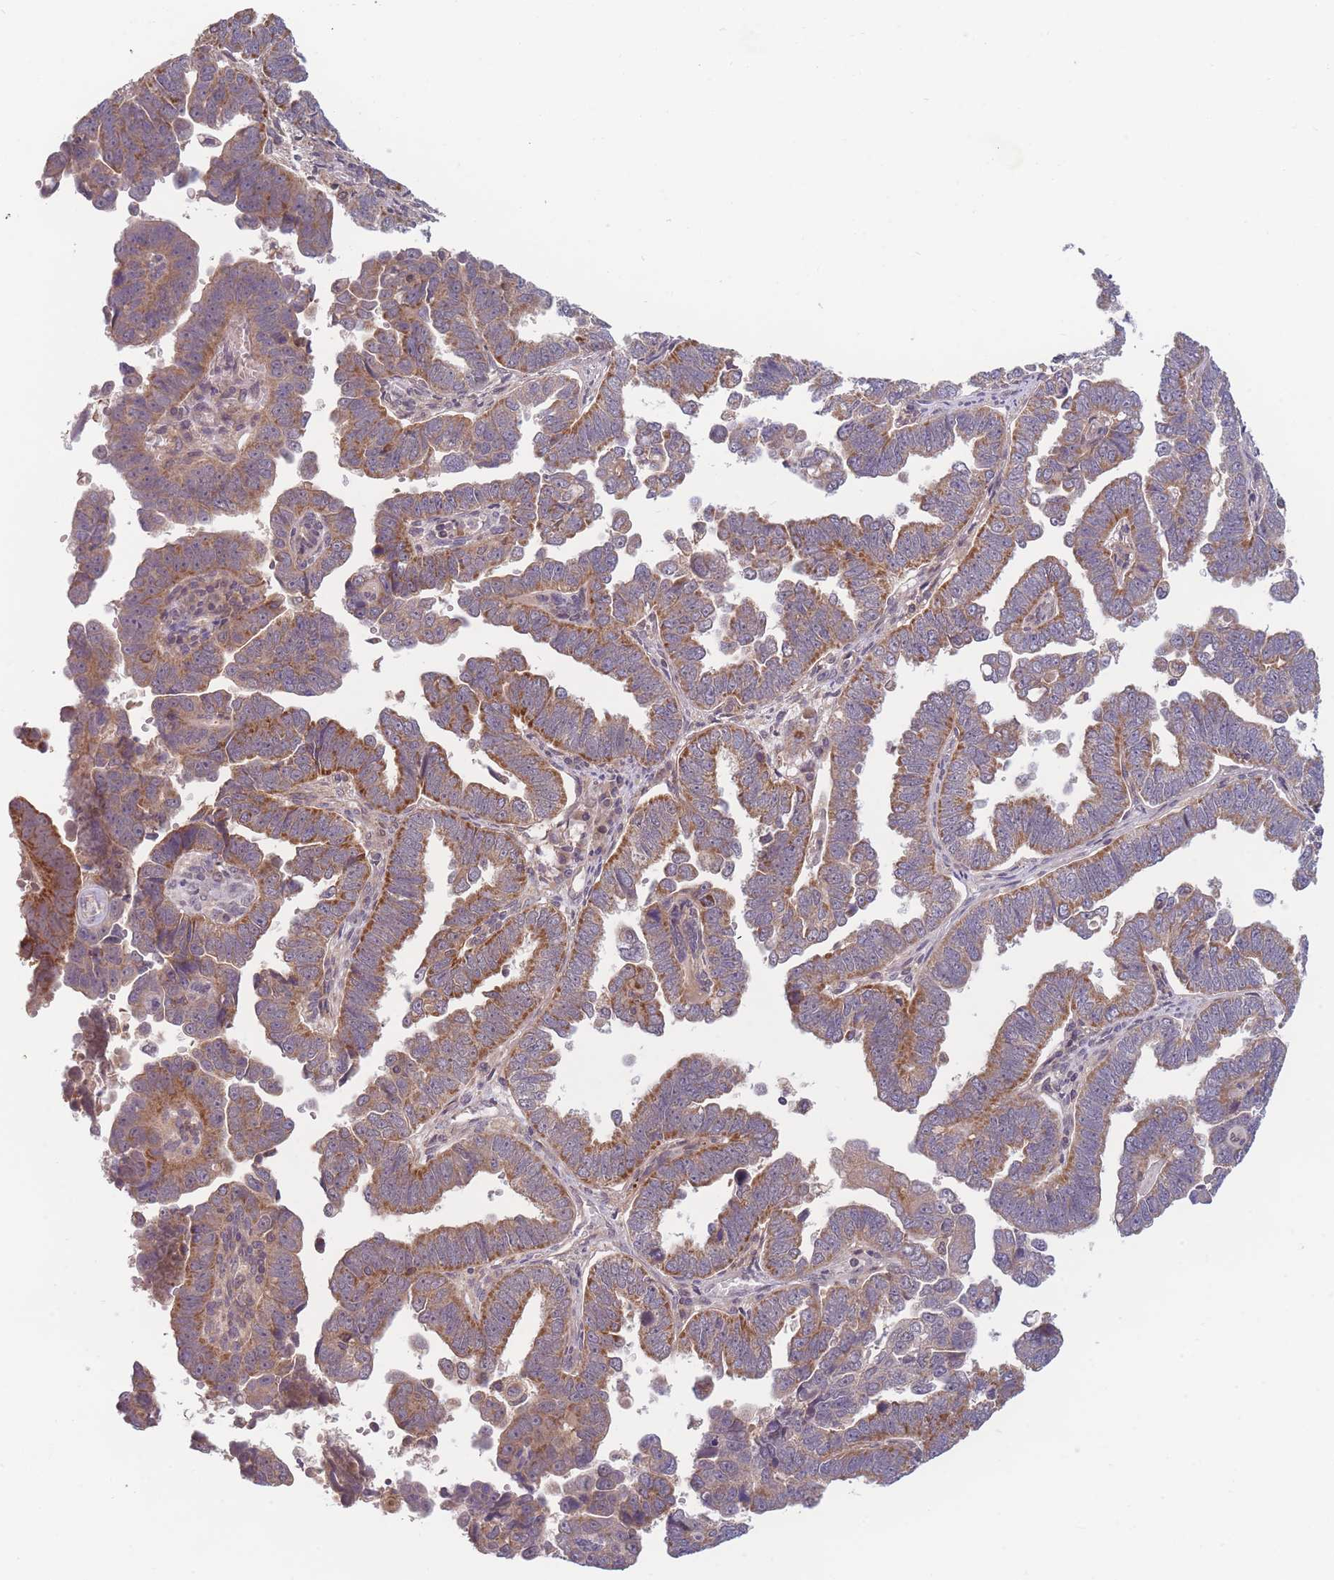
{"staining": {"intensity": "moderate", "quantity": ">75%", "location": "cytoplasmic/membranous"}, "tissue": "endometrial cancer", "cell_type": "Tumor cells", "image_type": "cancer", "snomed": [{"axis": "morphology", "description": "Adenocarcinoma, NOS"}, {"axis": "topography", "description": "Endometrium"}], "caption": "Protein staining reveals moderate cytoplasmic/membranous positivity in about >75% of tumor cells in endometrial cancer.", "gene": "FAM153A", "patient": {"sex": "female", "age": 75}}